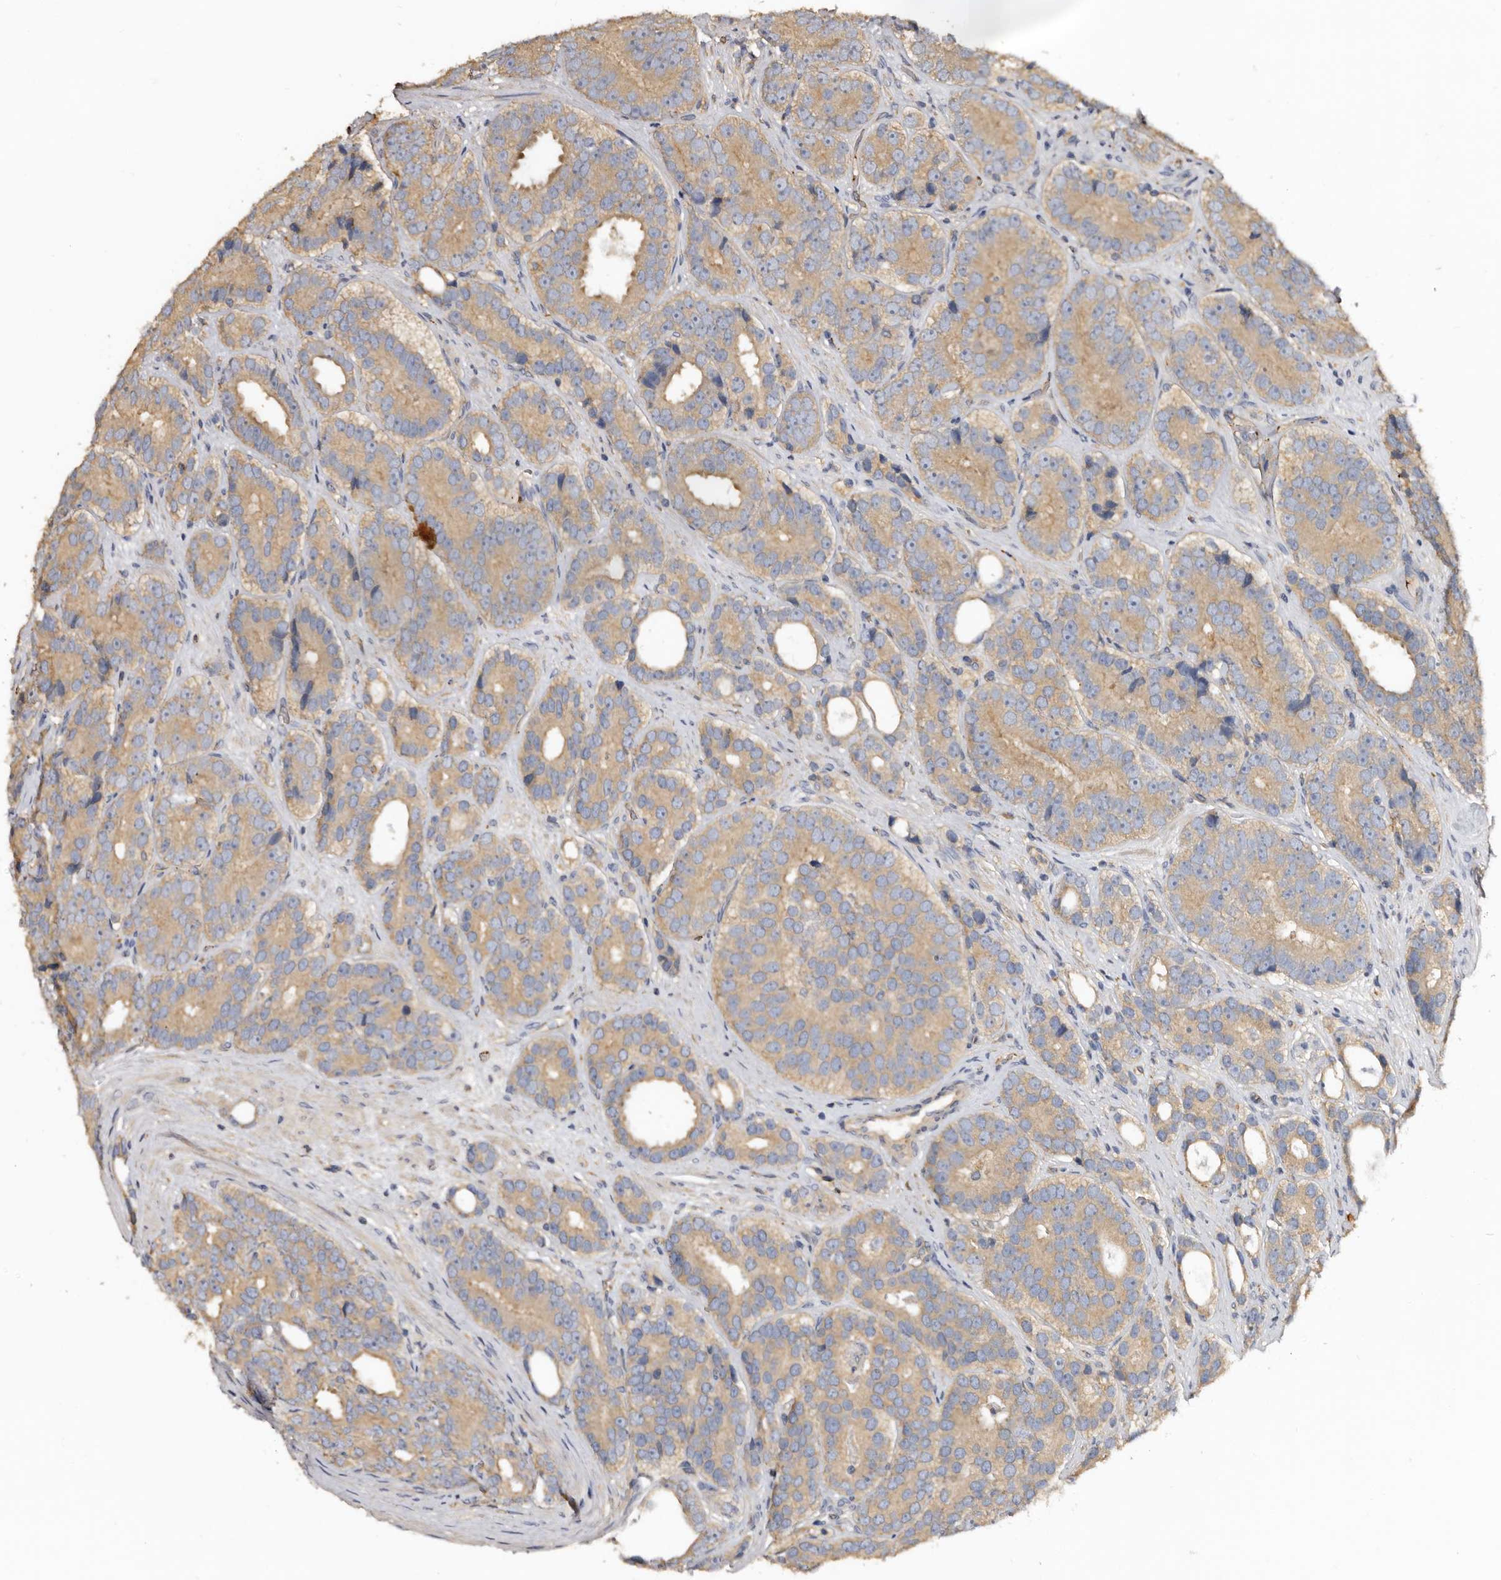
{"staining": {"intensity": "moderate", "quantity": ">75%", "location": "cytoplasmic/membranous"}, "tissue": "prostate cancer", "cell_type": "Tumor cells", "image_type": "cancer", "snomed": [{"axis": "morphology", "description": "Adenocarcinoma, High grade"}, {"axis": "topography", "description": "Prostate"}], "caption": "Protein analysis of prostate cancer (high-grade adenocarcinoma) tissue displays moderate cytoplasmic/membranous expression in about >75% of tumor cells. (IHC, brightfield microscopy, high magnification).", "gene": "FLCN", "patient": {"sex": "male", "age": 56}}